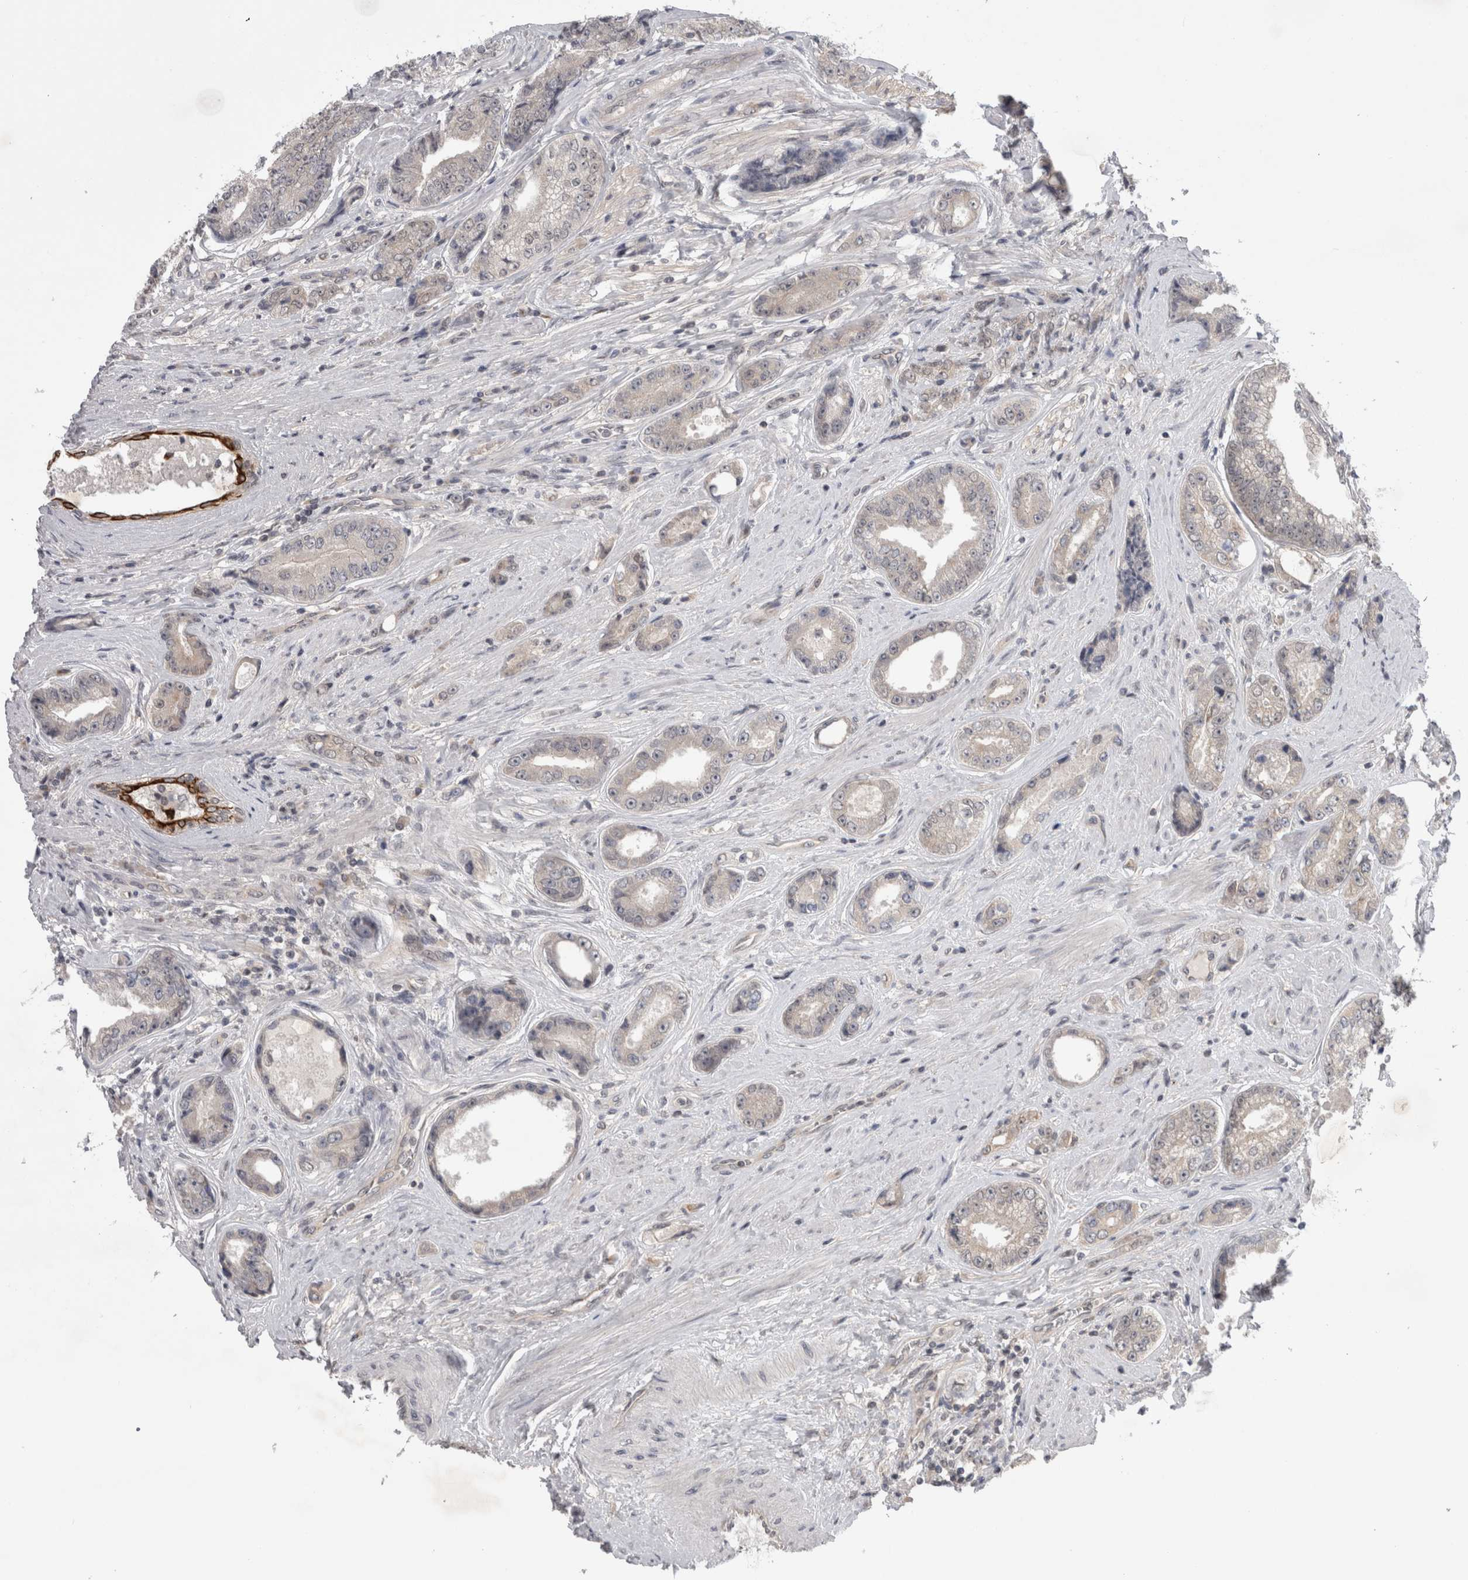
{"staining": {"intensity": "negative", "quantity": "none", "location": "none"}, "tissue": "prostate cancer", "cell_type": "Tumor cells", "image_type": "cancer", "snomed": [{"axis": "morphology", "description": "Adenocarcinoma, High grade"}, {"axis": "topography", "description": "Prostate"}], "caption": "IHC of prostate cancer (high-grade adenocarcinoma) demonstrates no expression in tumor cells.", "gene": "ZNF341", "patient": {"sex": "male", "age": 61}}